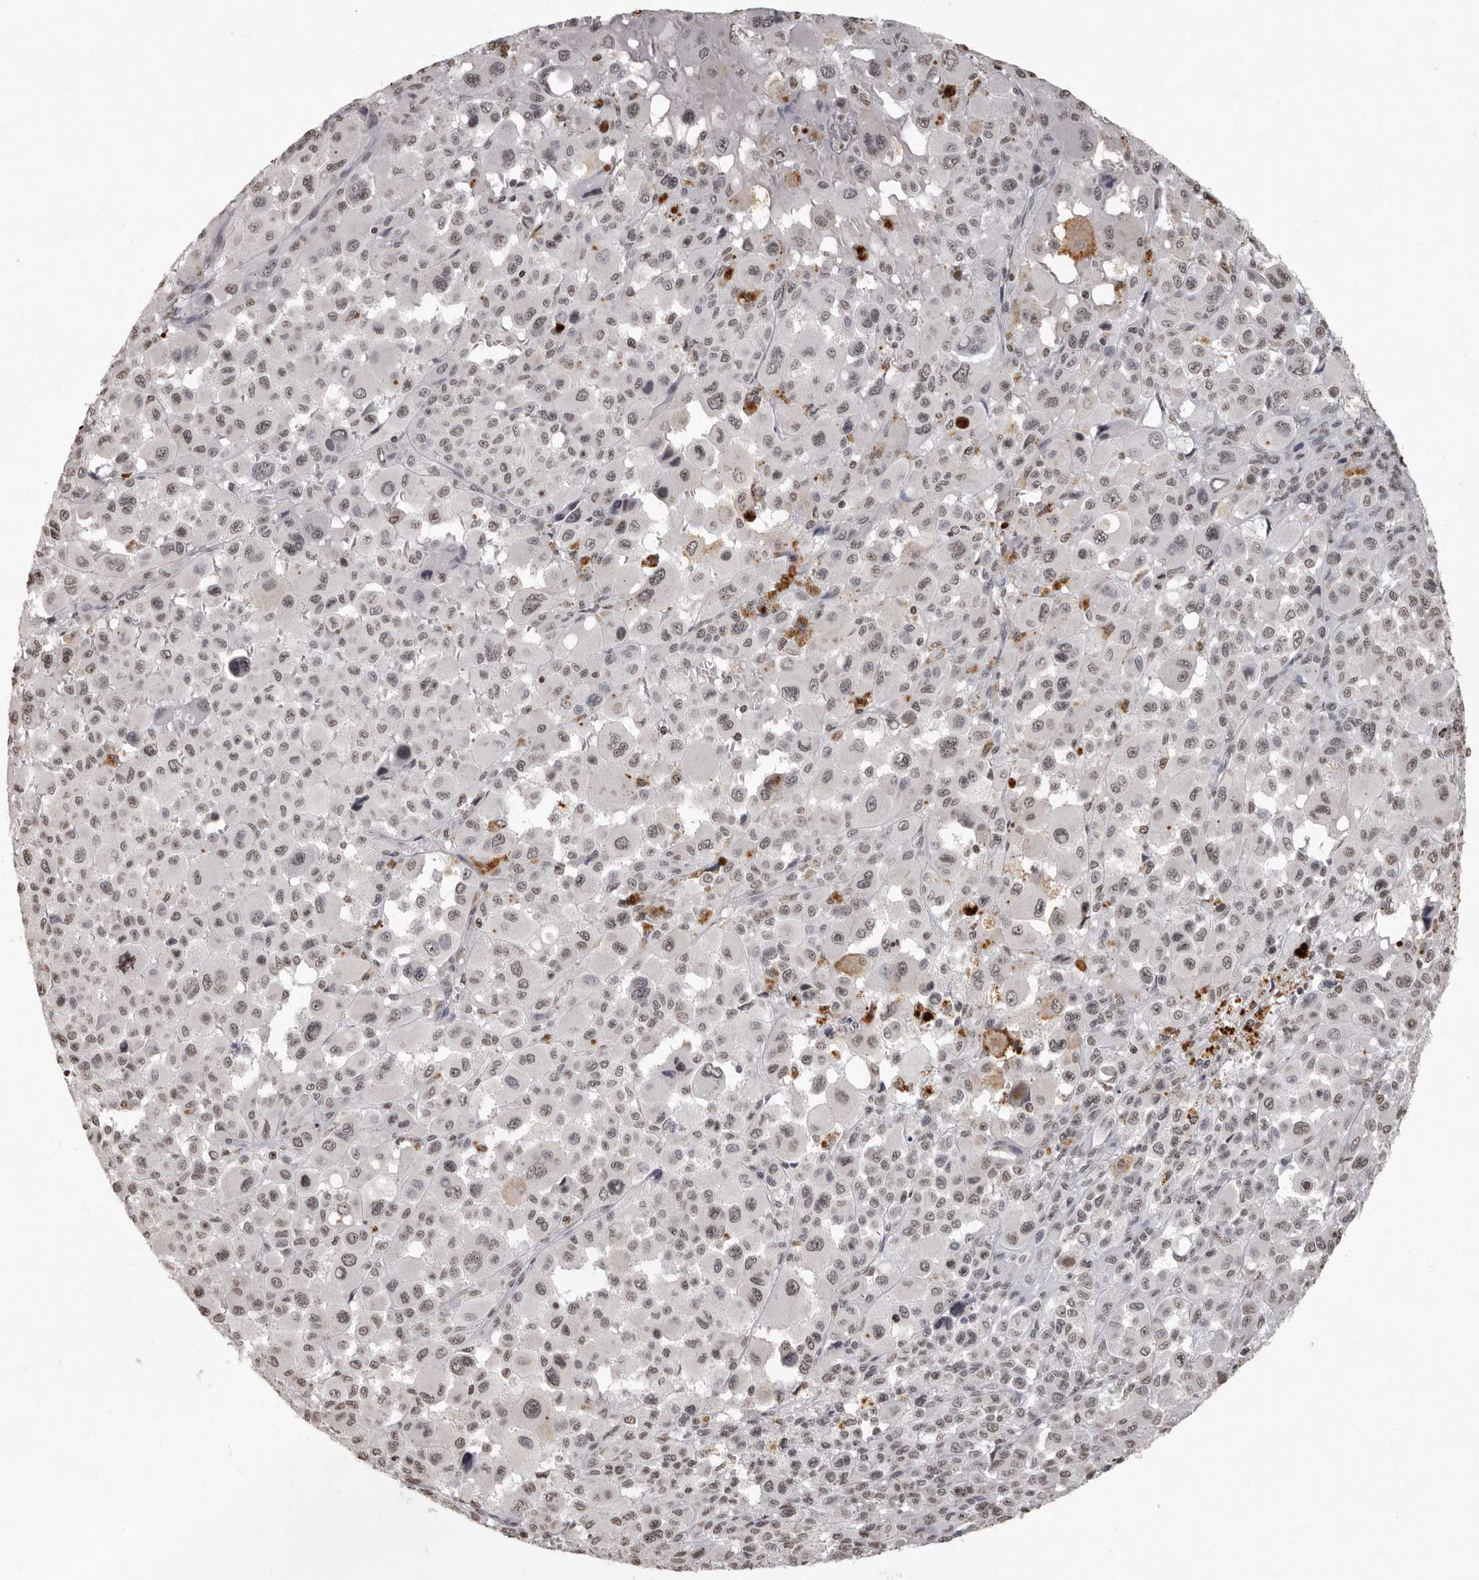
{"staining": {"intensity": "weak", "quantity": "<25%", "location": "nuclear"}, "tissue": "melanoma", "cell_type": "Tumor cells", "image_type": "cancer", "snomed": [{"axis": "morphology", "description": "Malignant melanoma, Metastatic site"}, {"axis": "topography", "description": "Skin"}], "caption": "This is an immunohistochemistry micrograph of human melanoma. There is no expression in tumor cells.", "gene": "WDR45", "patient": {"sex": "female", "age": 74}}